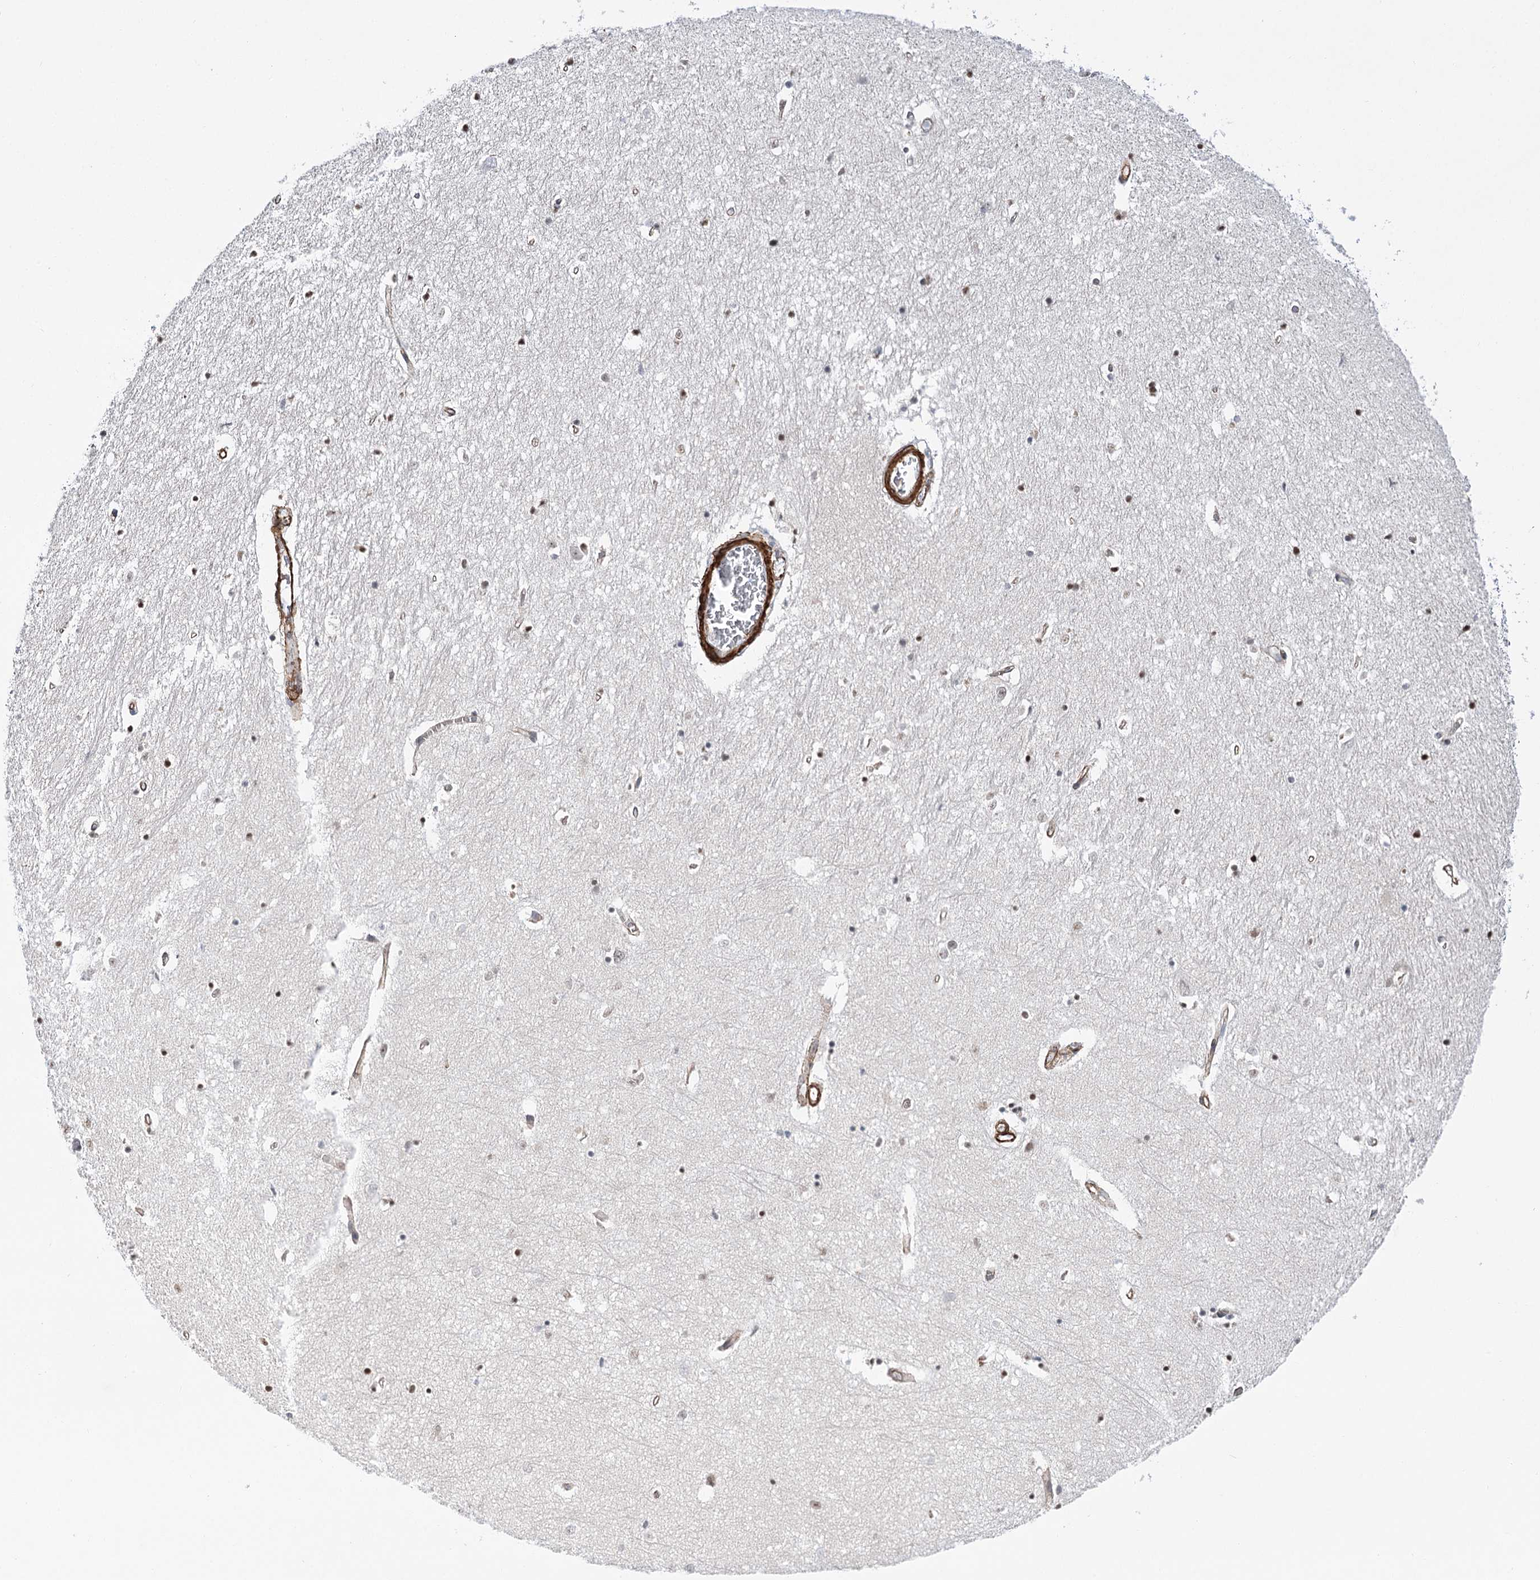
{"staining": {"intensity": "weak", "quantity": "25%-75%", "location": "cytoplasmic/membranous,nuclear"}, "tissue": "hippocampus", "cell_type": "Glial cells", "image_type": "normal", "snomed": [{"axis": "morphology", "description": "Normal tissue, NOS"}, {"axis": "topography", "description": "Hippocampus"}], "caption": "An image of hippocampus stained for a protein demonstrates weak cytoplasmic/membranous,nuclear brown staining in glial cells. The staining was performed using DAB to visualize the protein expression in brown, while the nuclei were stained in blue with hematoxylin (Magnification: 20x).", "gene": "WASHC3", "patient": {"sex": "female", "age": 64}}